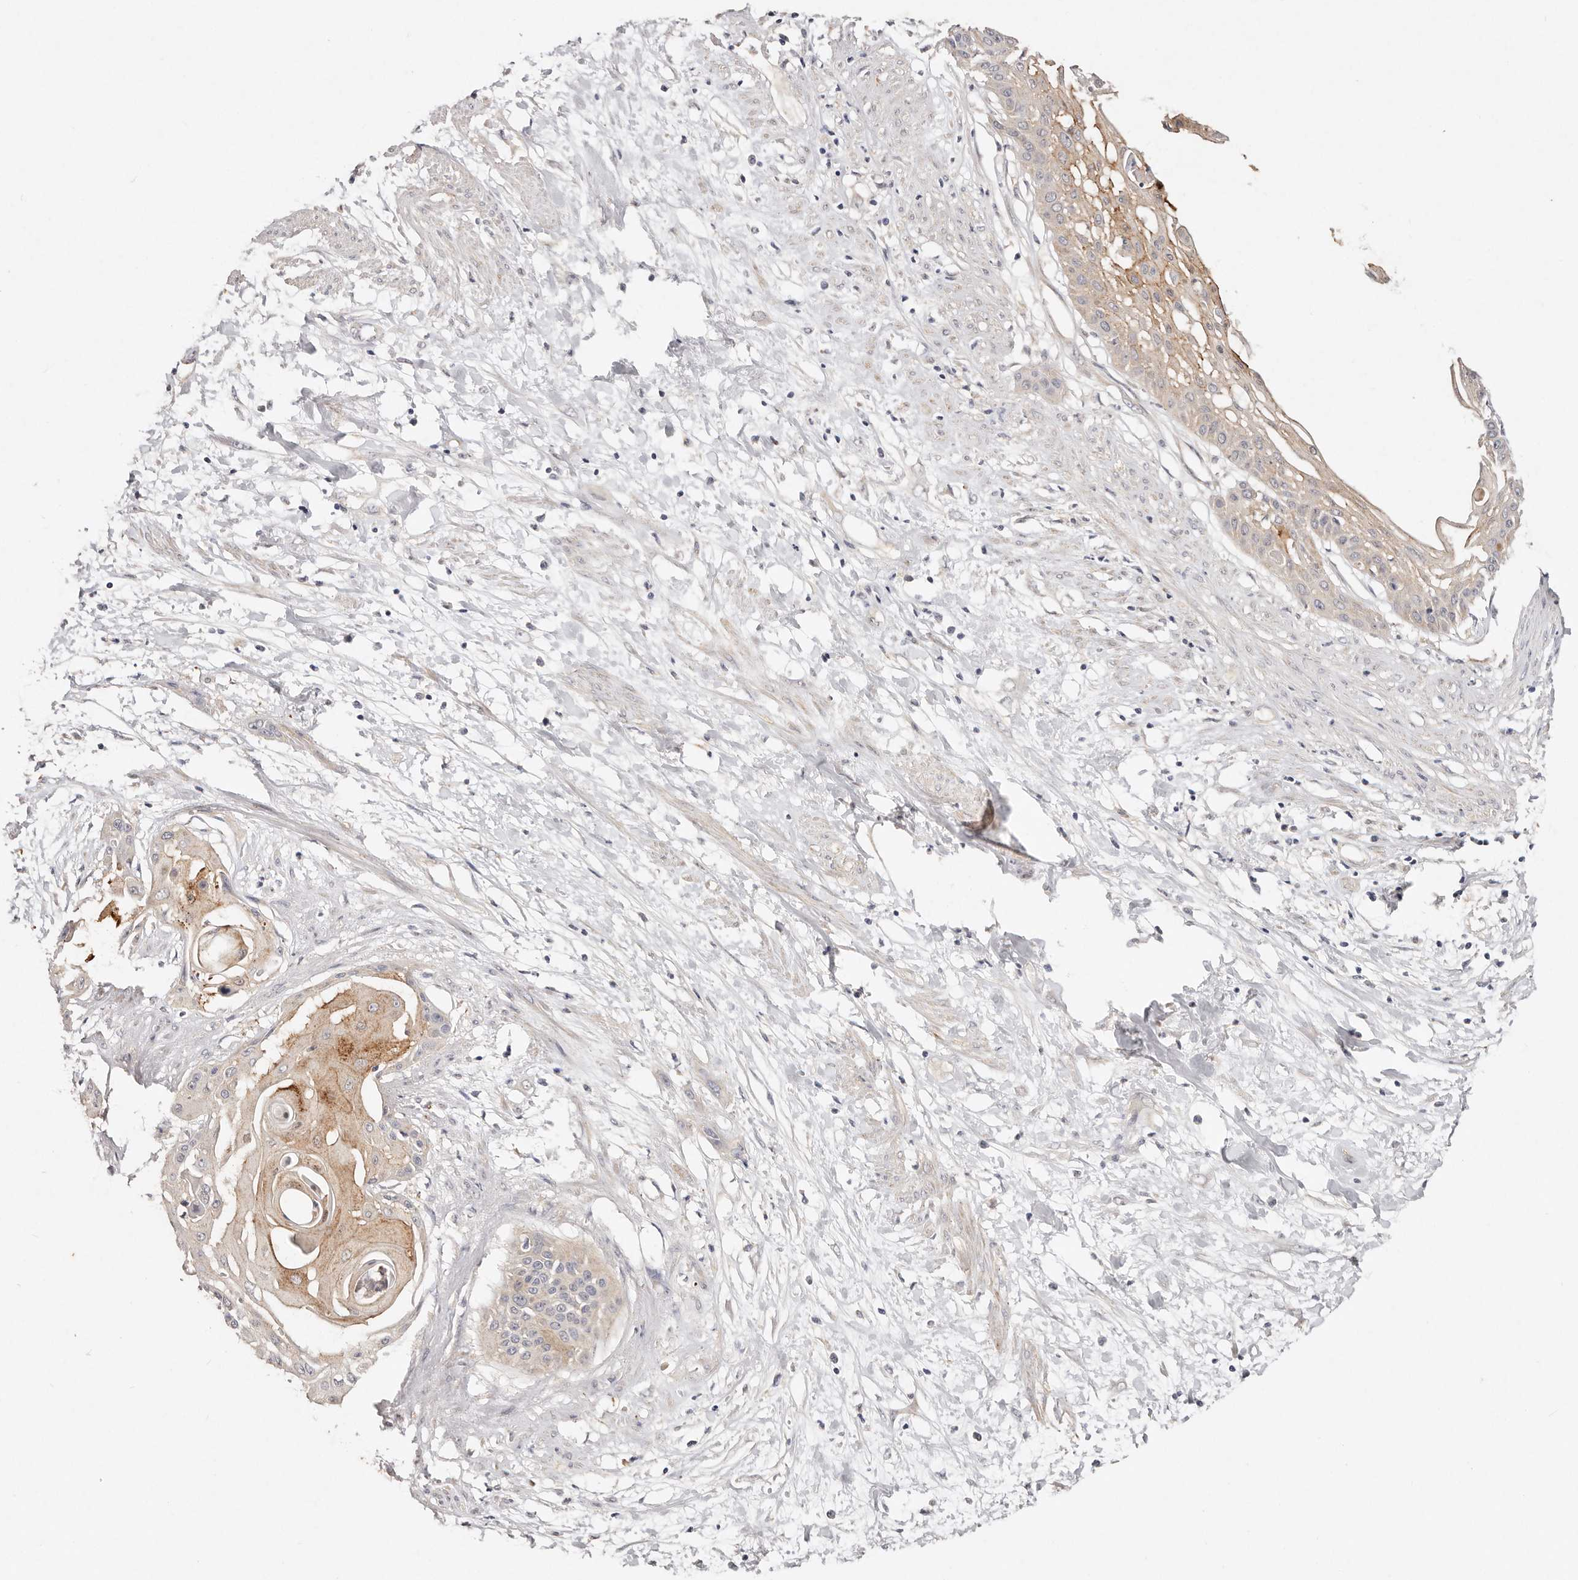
{"staining": {"intensity": "moderate", "quantity": "<25%", "location": "cytoplasmic/membranous"}, "tissue": "cervical cancer", "cell_type": "Tumor cells", "image_type": "cancer", "snomed": [{"axis": "morphology", "description": "Squamous cell carcinoma, NOS"}, {"axis": "topography", "description": "Cervix"}], "caption": "IHC photomicrograph of human cervical cancer stained for a protein (brown), which shows low levels of moderate cytoplasmic/membranous positivity in about <25% of tumor cells.", "gene": "VIPAS39", "patient": {"sex": "female", "age": 57}}